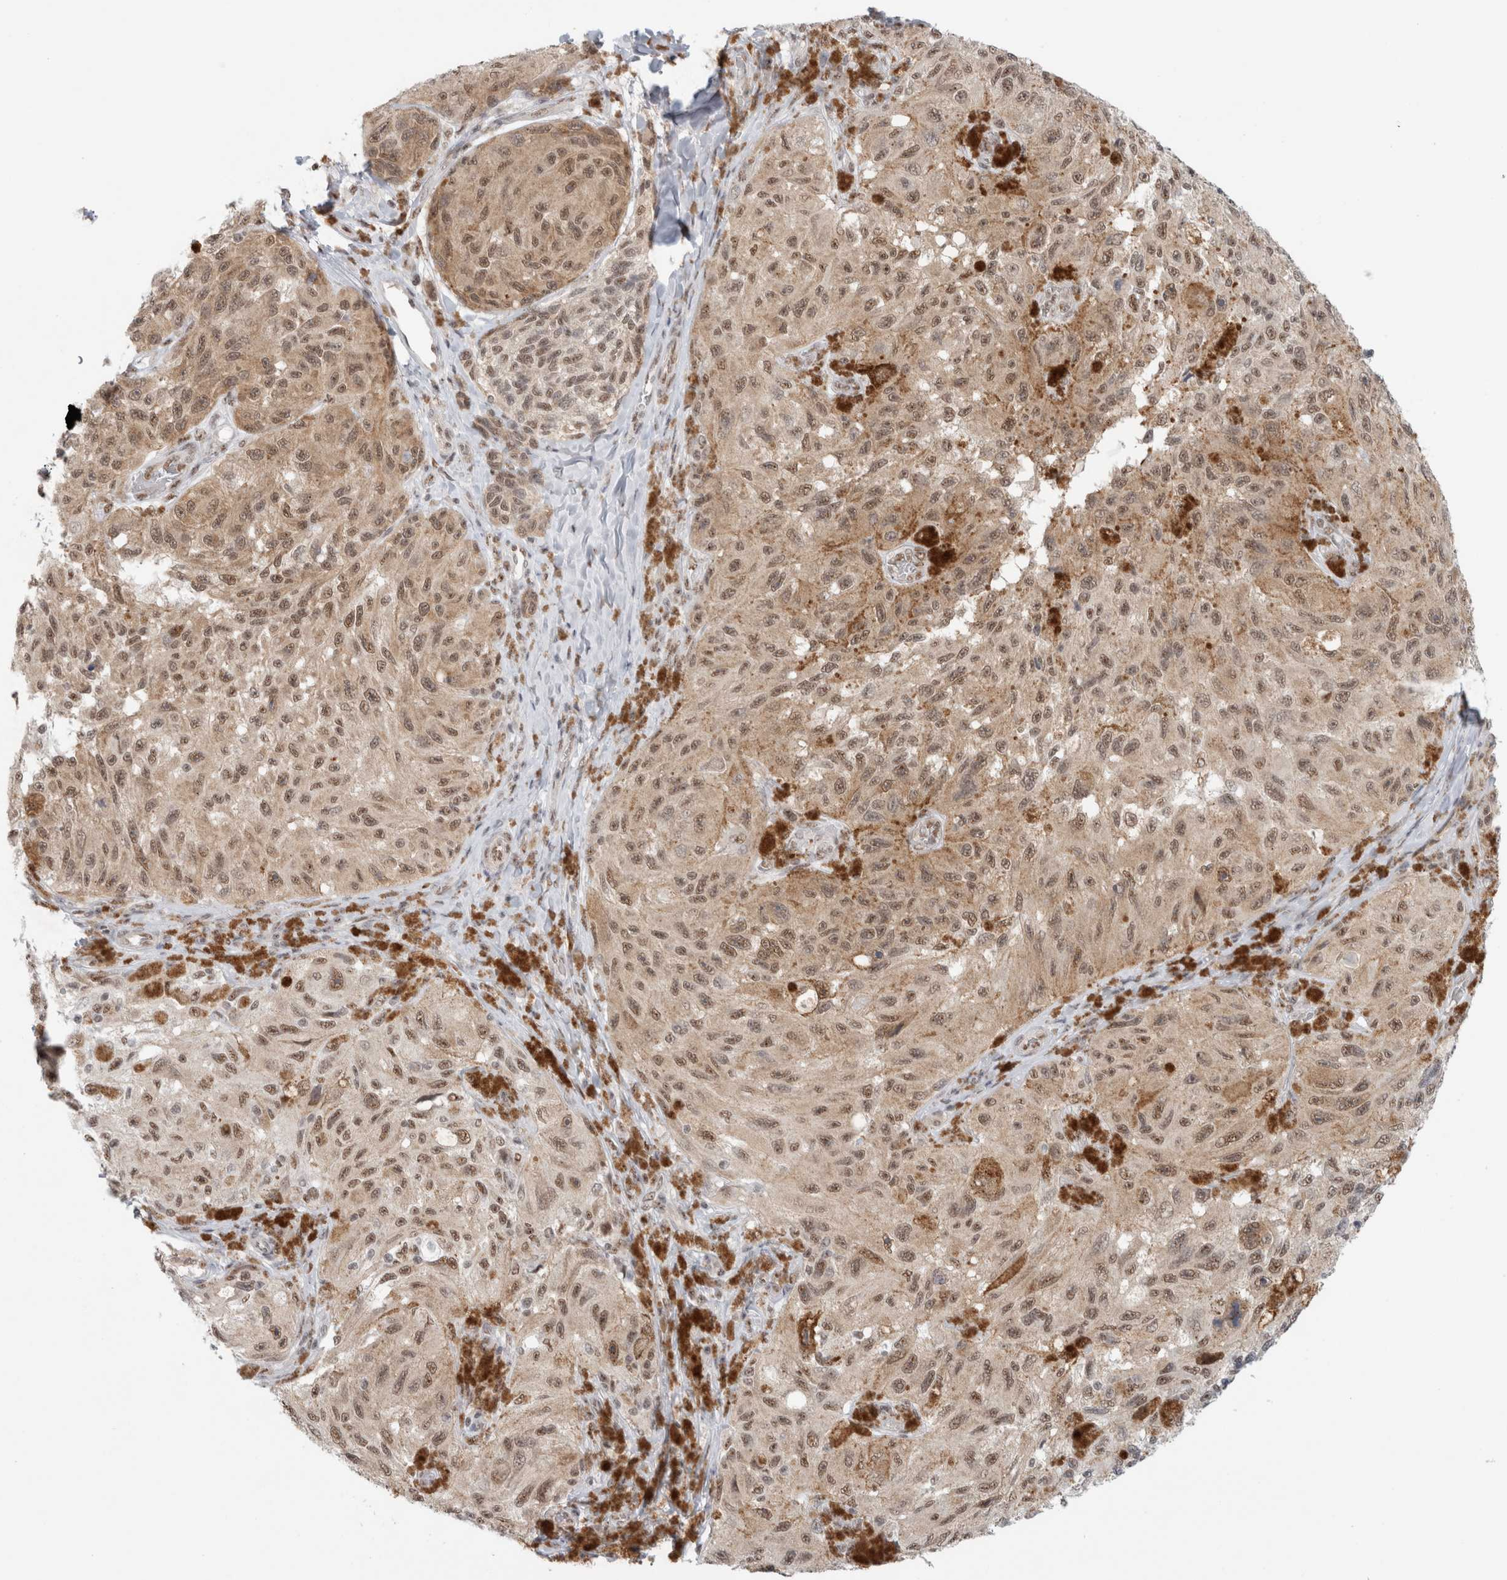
{"staining": {"intensity": "moderate", "quantity": ">75%", "location": "nuclear"}, "tissue": "melanoma", "cell_type": "Tumor cells", "image_type": "cancer", "snomed": [{"axis": "morphology", "description": "Malignant melanoma, NOS"}, {"axis": "topography", "description": "Skin"}], "caption": "Approximately >75% of tumor cells in human melanoma display moderate nuclear protein staining as visualized by brown immunohistochemical staining.", "gene": "TRMT12", "patient": {"sex": "female", "age": 73}}